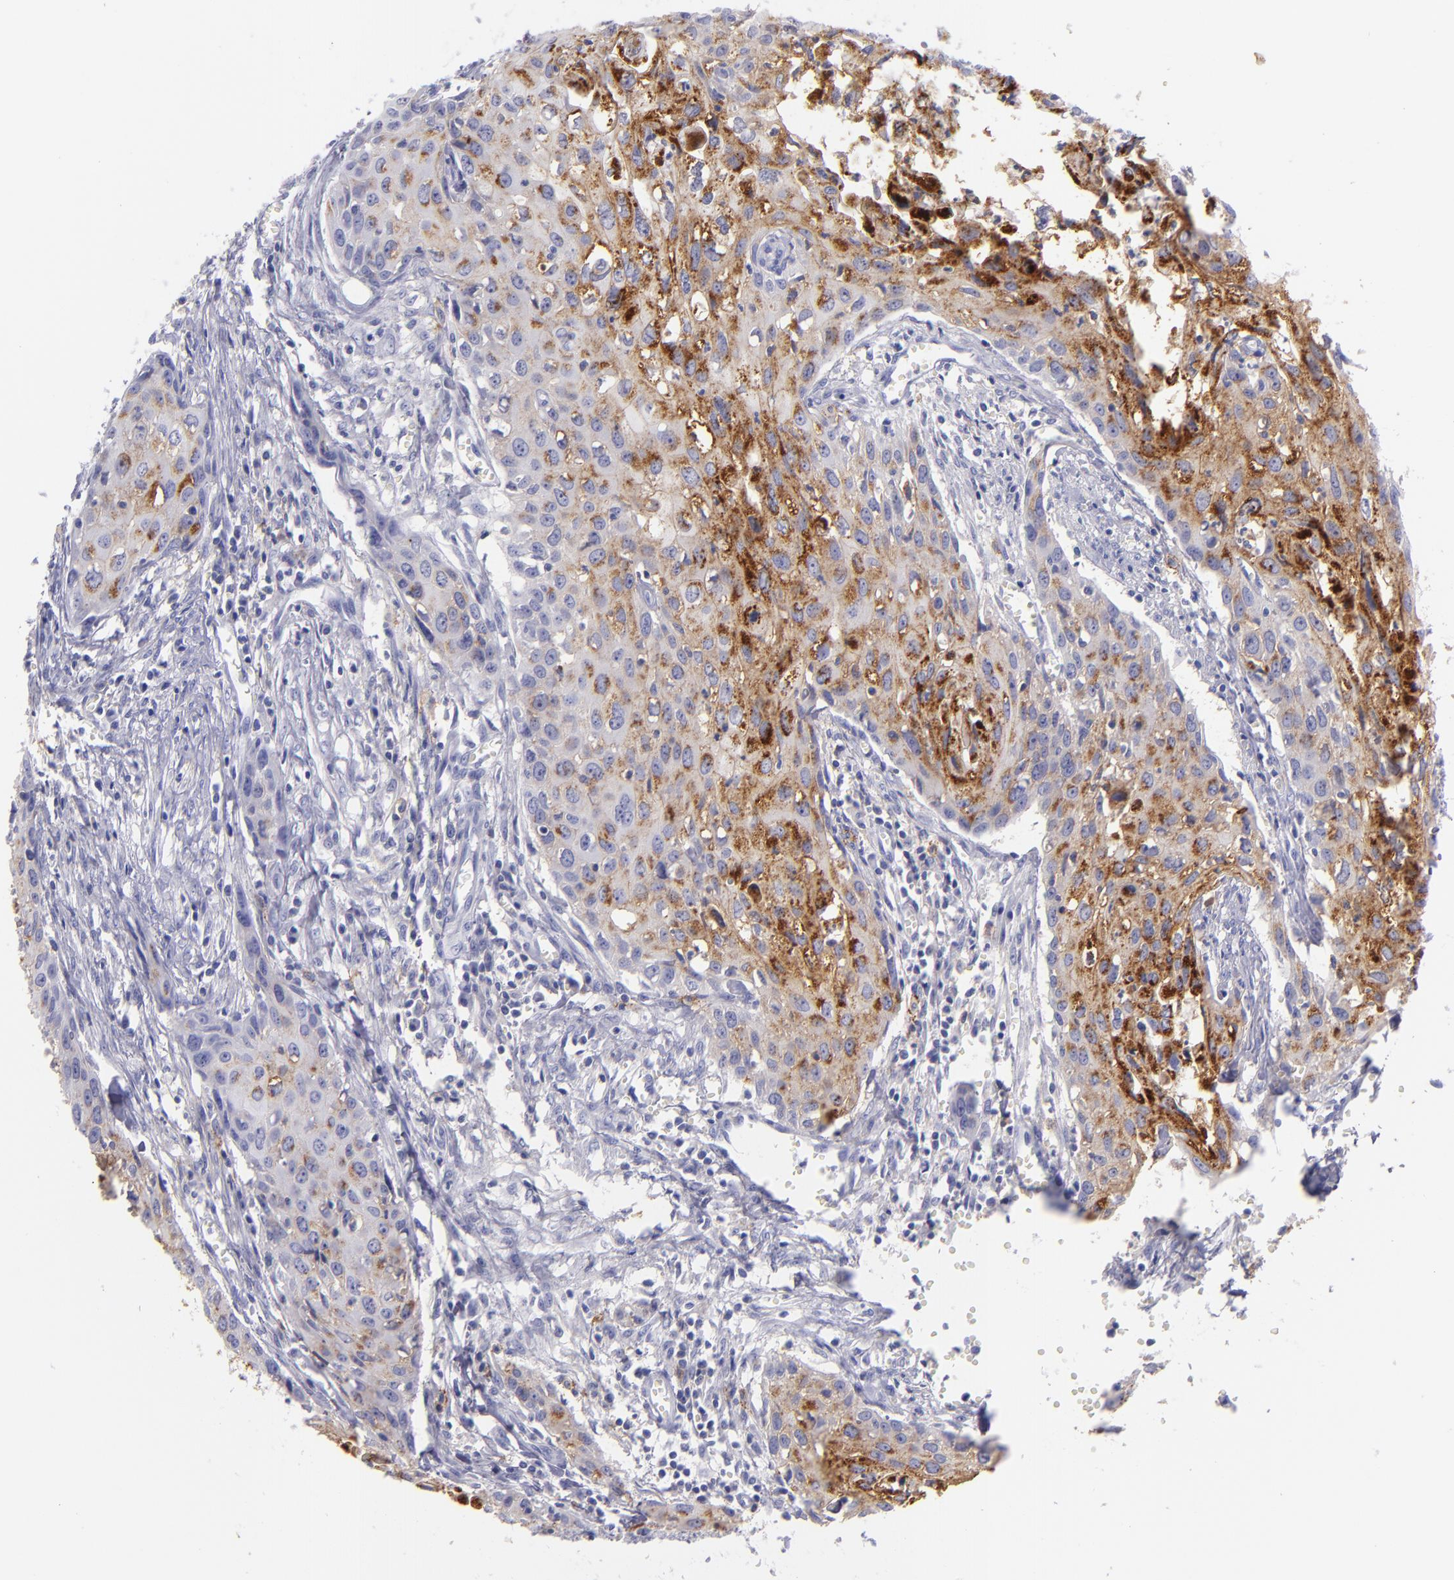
{"staining": {"intensity": "moderate", "quantity": "25%-75%", "location": "cytoplasmic/membranous"}, "tissue": "urothelial cancer", "cell_type": "Tumor cells", "image_type": "cancer", "snomed": [{"axis": "morphology", "description": "Urothelial carcinoma, High grade"}, {"axis": "topography", "description": "Urinary bladder"}], "caption": "This photomicrograph displays IHC staining of urothelial cancer, with medium moderate cytoplasmic/membranous expression in approximately 25%-75% of tumor cells.", "gene": "CD82", "patient": {"sex": "male", "age": 54}}